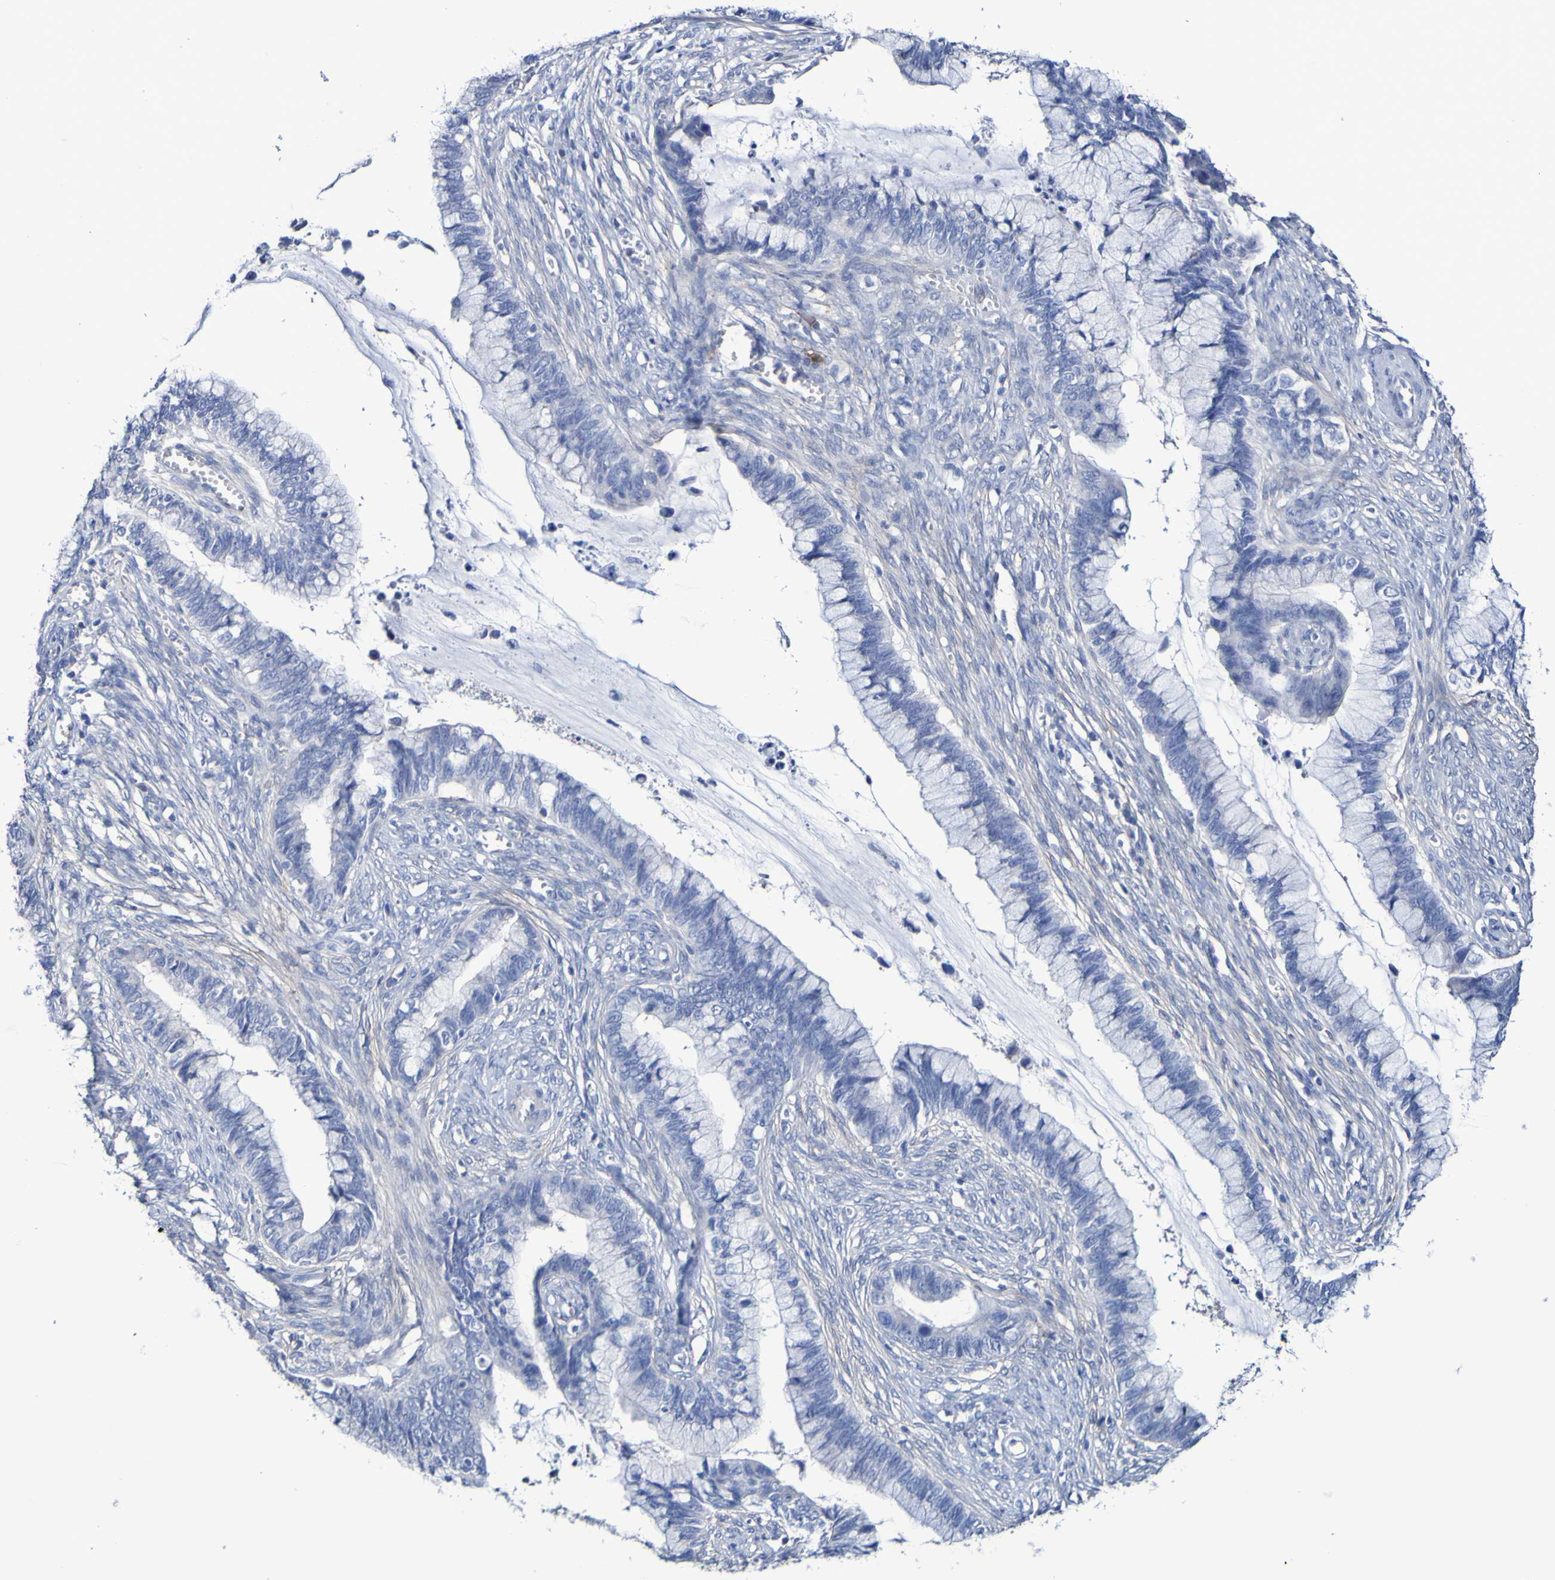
{"staining": {"intensity": "negative", "quantity": "none", "location": "none"}, "tissue": "cervical cancer", "cell_type": "Tumor cells", "image_type": "cancer", "snomed": [{"axis": "morphology", "description": "Adenocarcinoma, NOS"}, {"axis": "topography", "description": "Cervix"}], "caption": "Adenocarcinoma (cervical) stained for a protein using immunohistochemistry (IHC) demonstrates no staining tumor cells.", "gene": "SGCB", "patient": {"sex": "female", "age": 44}}